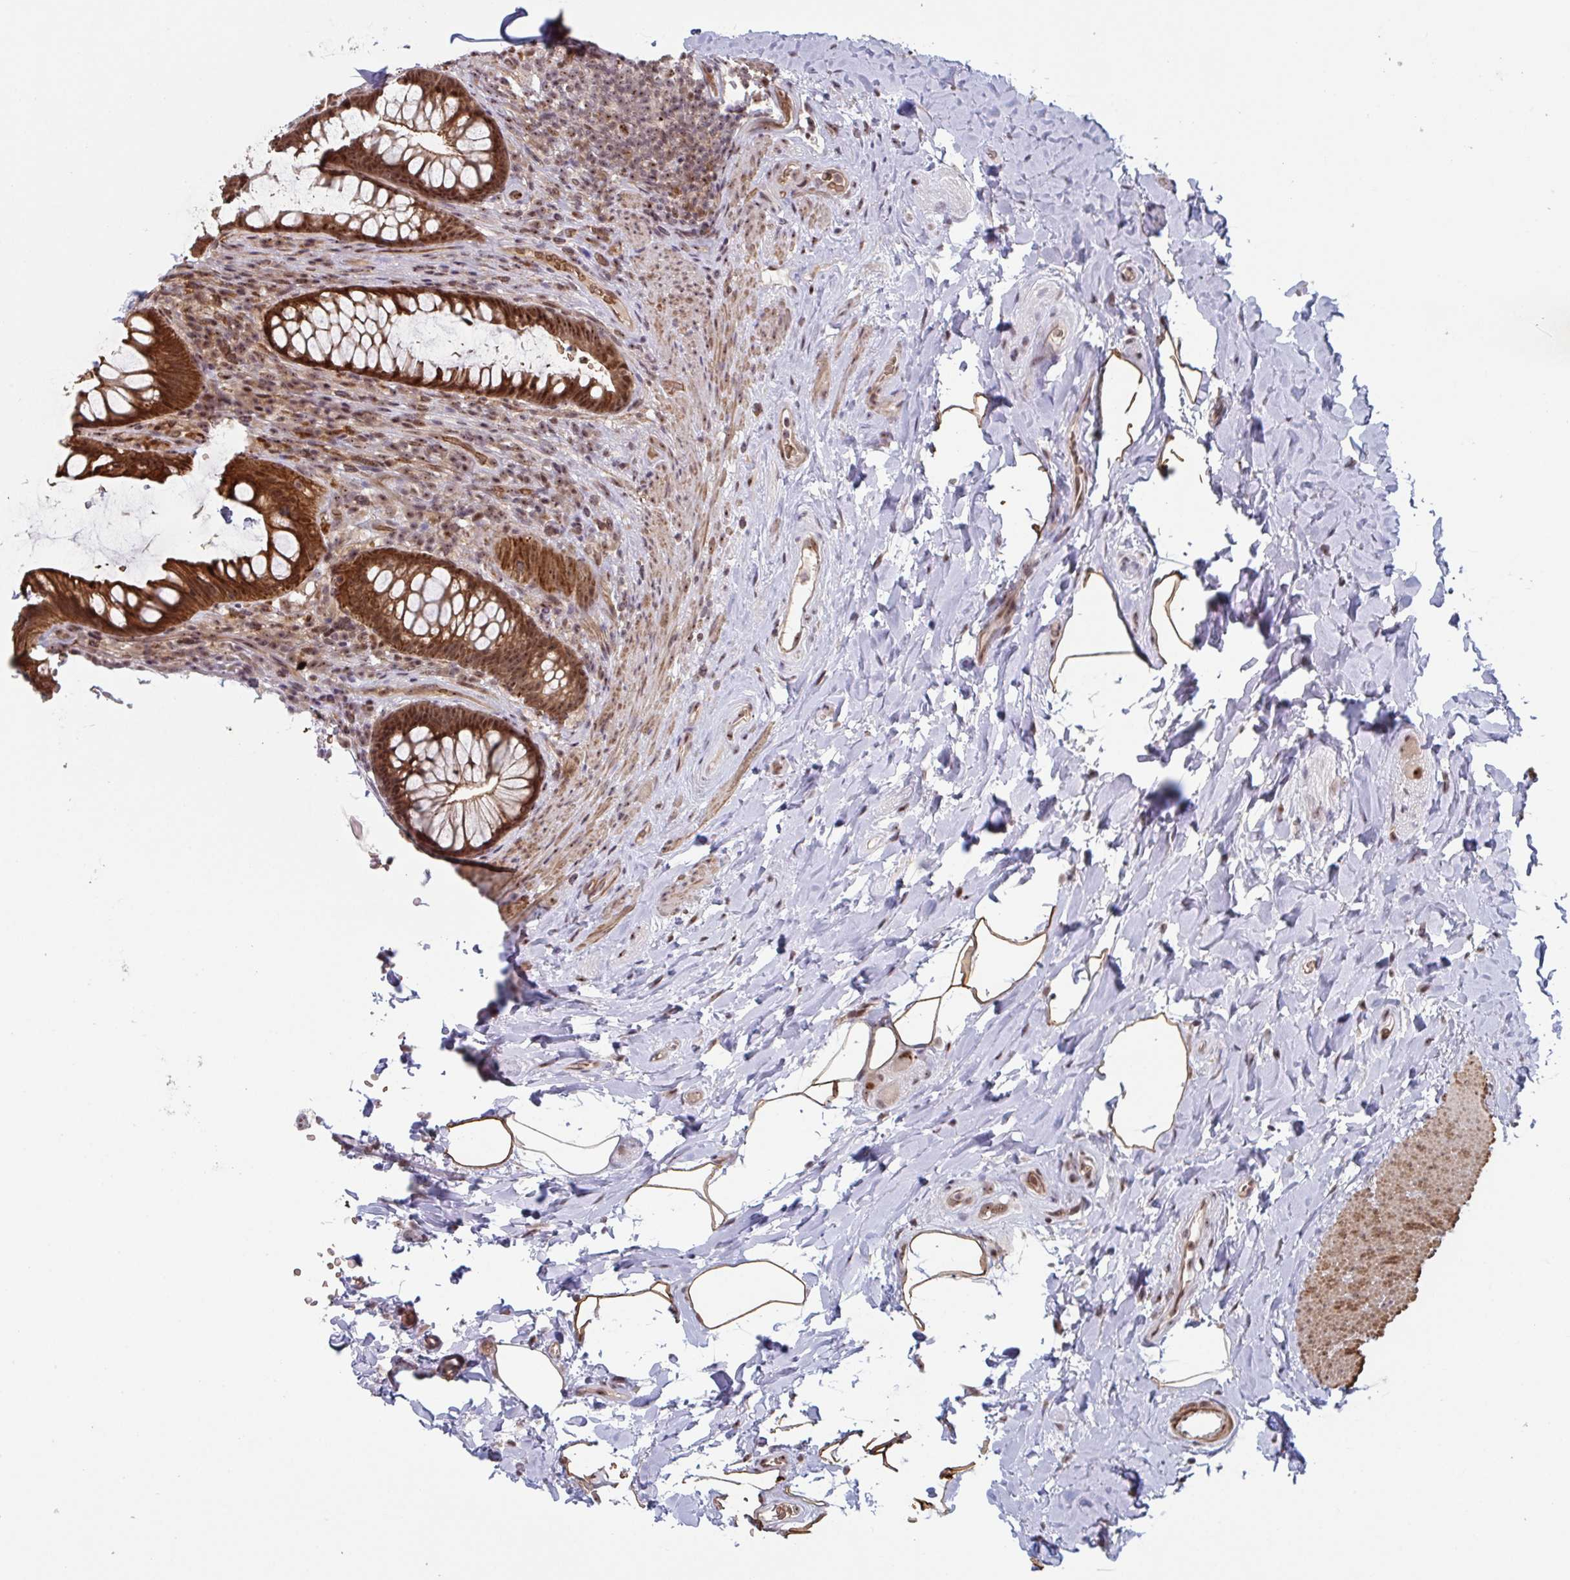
{"staining": {"intensity": "strong", "quantity": ">75%", "location": "cytoplasmic/membranous,nuclear"}, "tissue": "rectum", "cell_type": "Glandular cells", "image_type": "normal", "snomed": [{"axis": "morphology", "description": "Normal tissue, NOS"}, {"axis": "topography", "description": "Rectum"}], "caption": "Rectum stained for a protein exhibits strong cytoplasmic/membranous,nuclear positivity in glandular cells.", "gene": "NLRP13", "patient": {"sex": "male", "age": 53}}